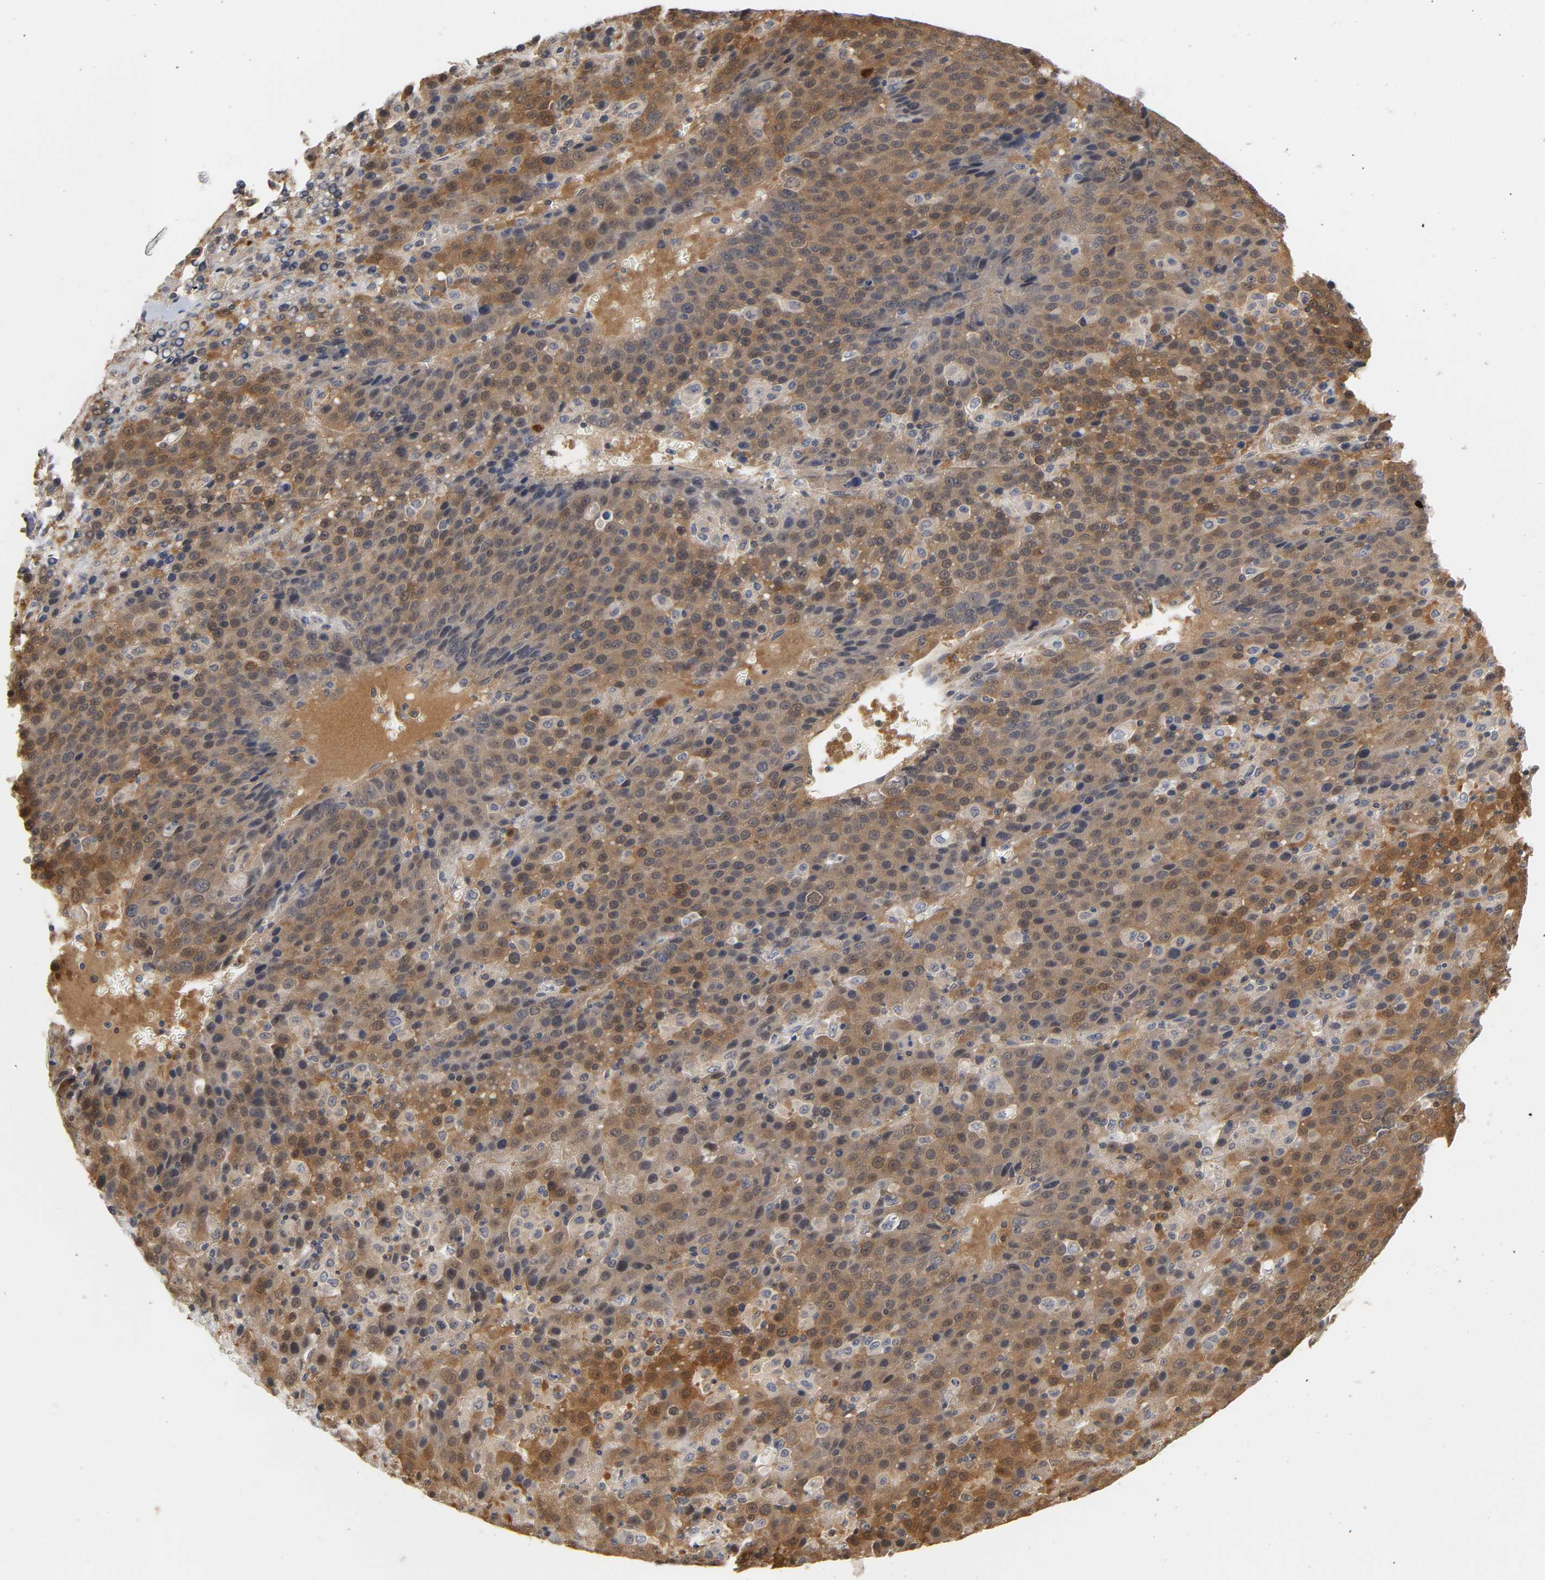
{"staining": {"intensity": "moderate", "quantity": ">75%", "location": "cytoplasmic/membranous,nuclear"}, "tissue": "liver cancer", "cell_type": "Tumor cells", "image_type": "cancer", "snomed": [{"axis": "morphology", "description": "Carcinoma, Hepatocellular, NOS"}, {"axis": "topography", "description": "Liver"}], "caption": "A photomicrograph of liver hepatocellular carcinoma stained for a protein displays moderate cytoplasmic/membranous and nuclear brown staining in tumor cells.", "gene": "MIF", "patient": {"sex": "female", "age": 53}}